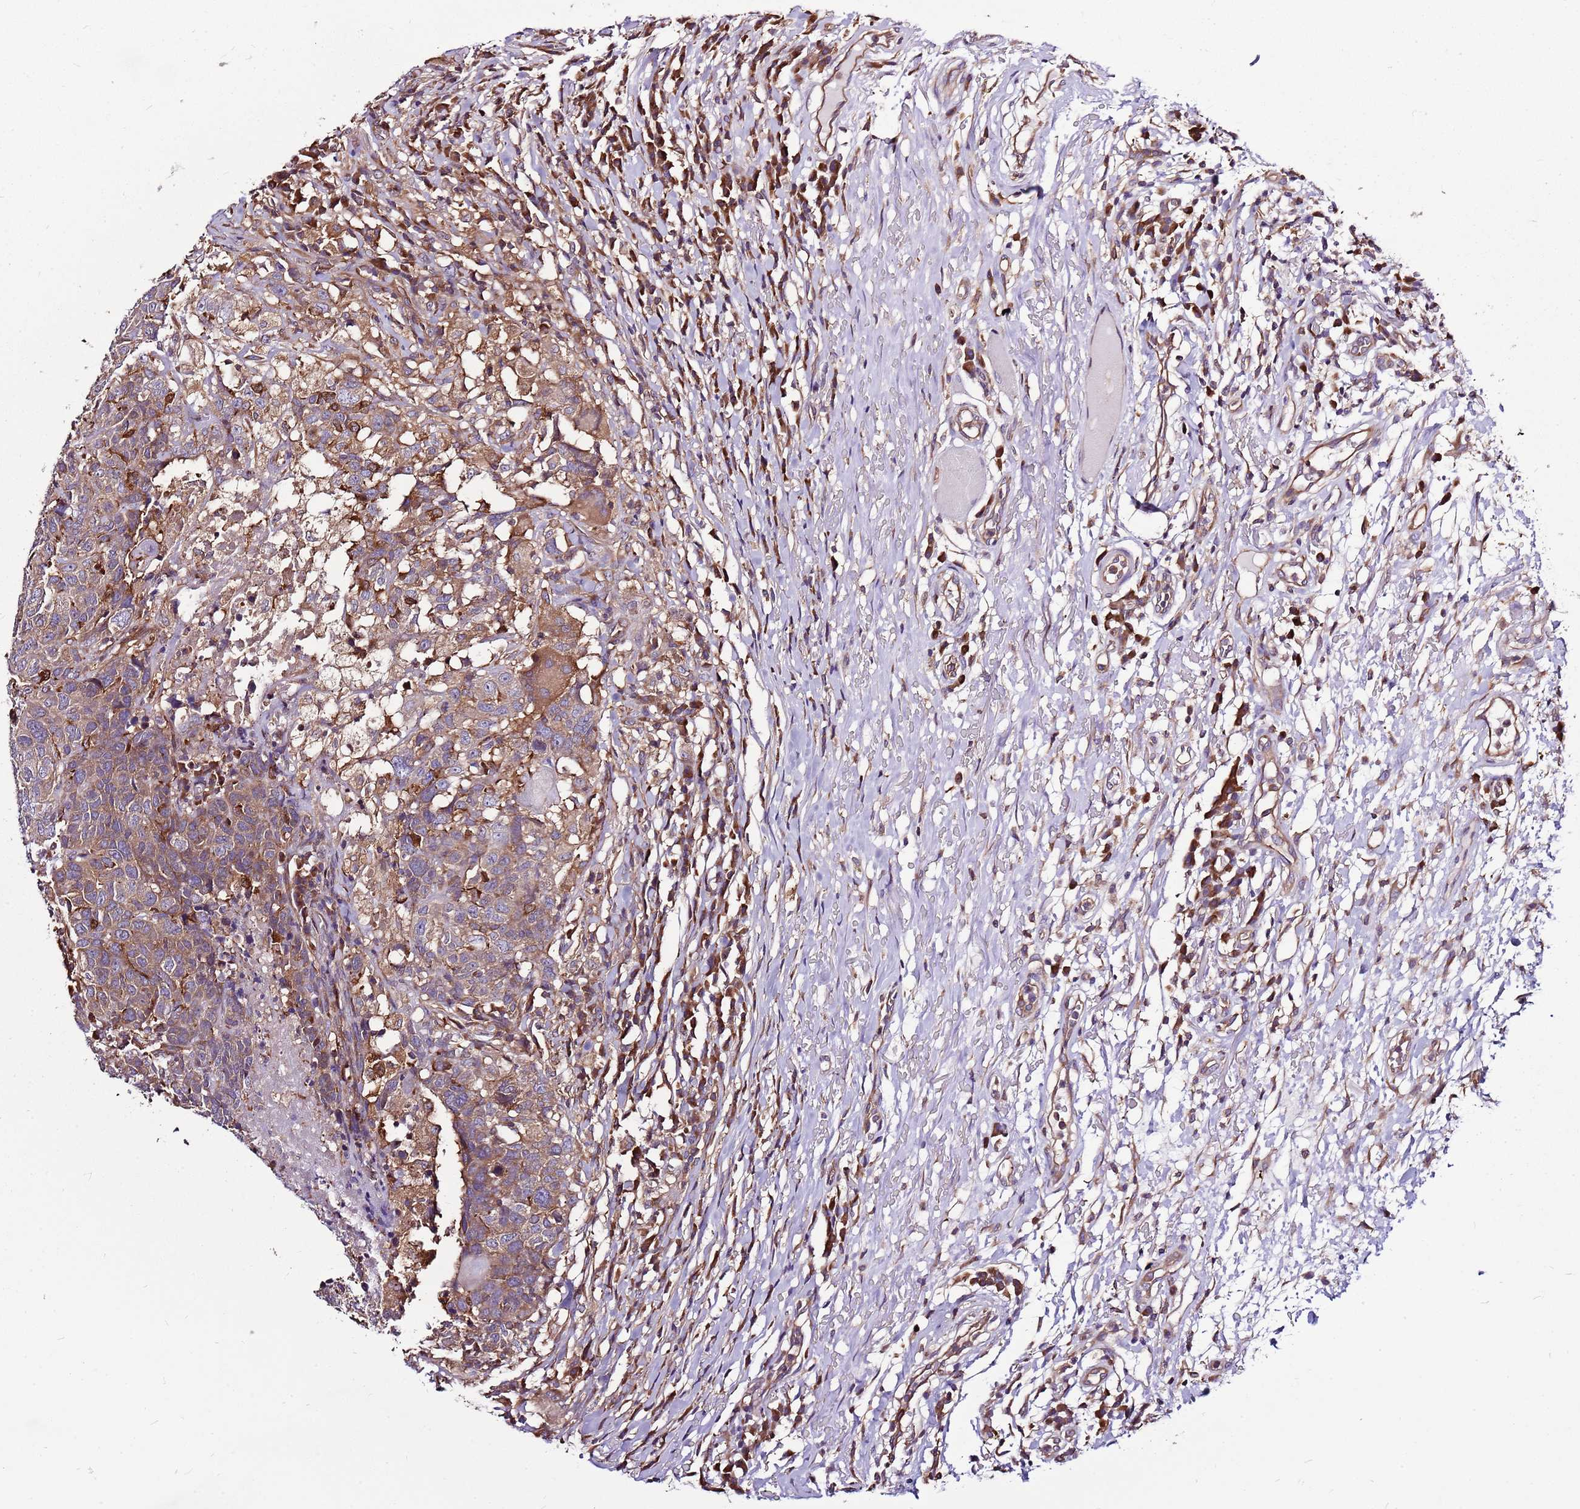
{"staining": {"intensity": "moderate", "quantity": "<25%", "location": "cytoplasmic/membranous"}, "tissue": "head and neck cancer", "cell_type": "Tumor cells", "image_type": "cancer", "snomed": [{"axis": "morphology", "description": "Normal tissue, NOS"}, {"axis": "morphology", "description": "Squamous cell carcinoma, NOS"}, {"axis": "topography", "description": "Skeletal muscle"}, {"axis": "topography", "description": "Vascular tissue"}, {"axis": "topography", "description": "Peripheral nerve tissue"}, {"axis": "topography", "description": "Head-Neck"}], "caption": "Head and neck squamous cell carcinoma stained with immunohistochemistry exhibits moderate cytoplasmic/membranous positivity in about <25% of tumor cells.", "gene": "ATXN2L", "patient": {"sex": "male", "age": 66}}